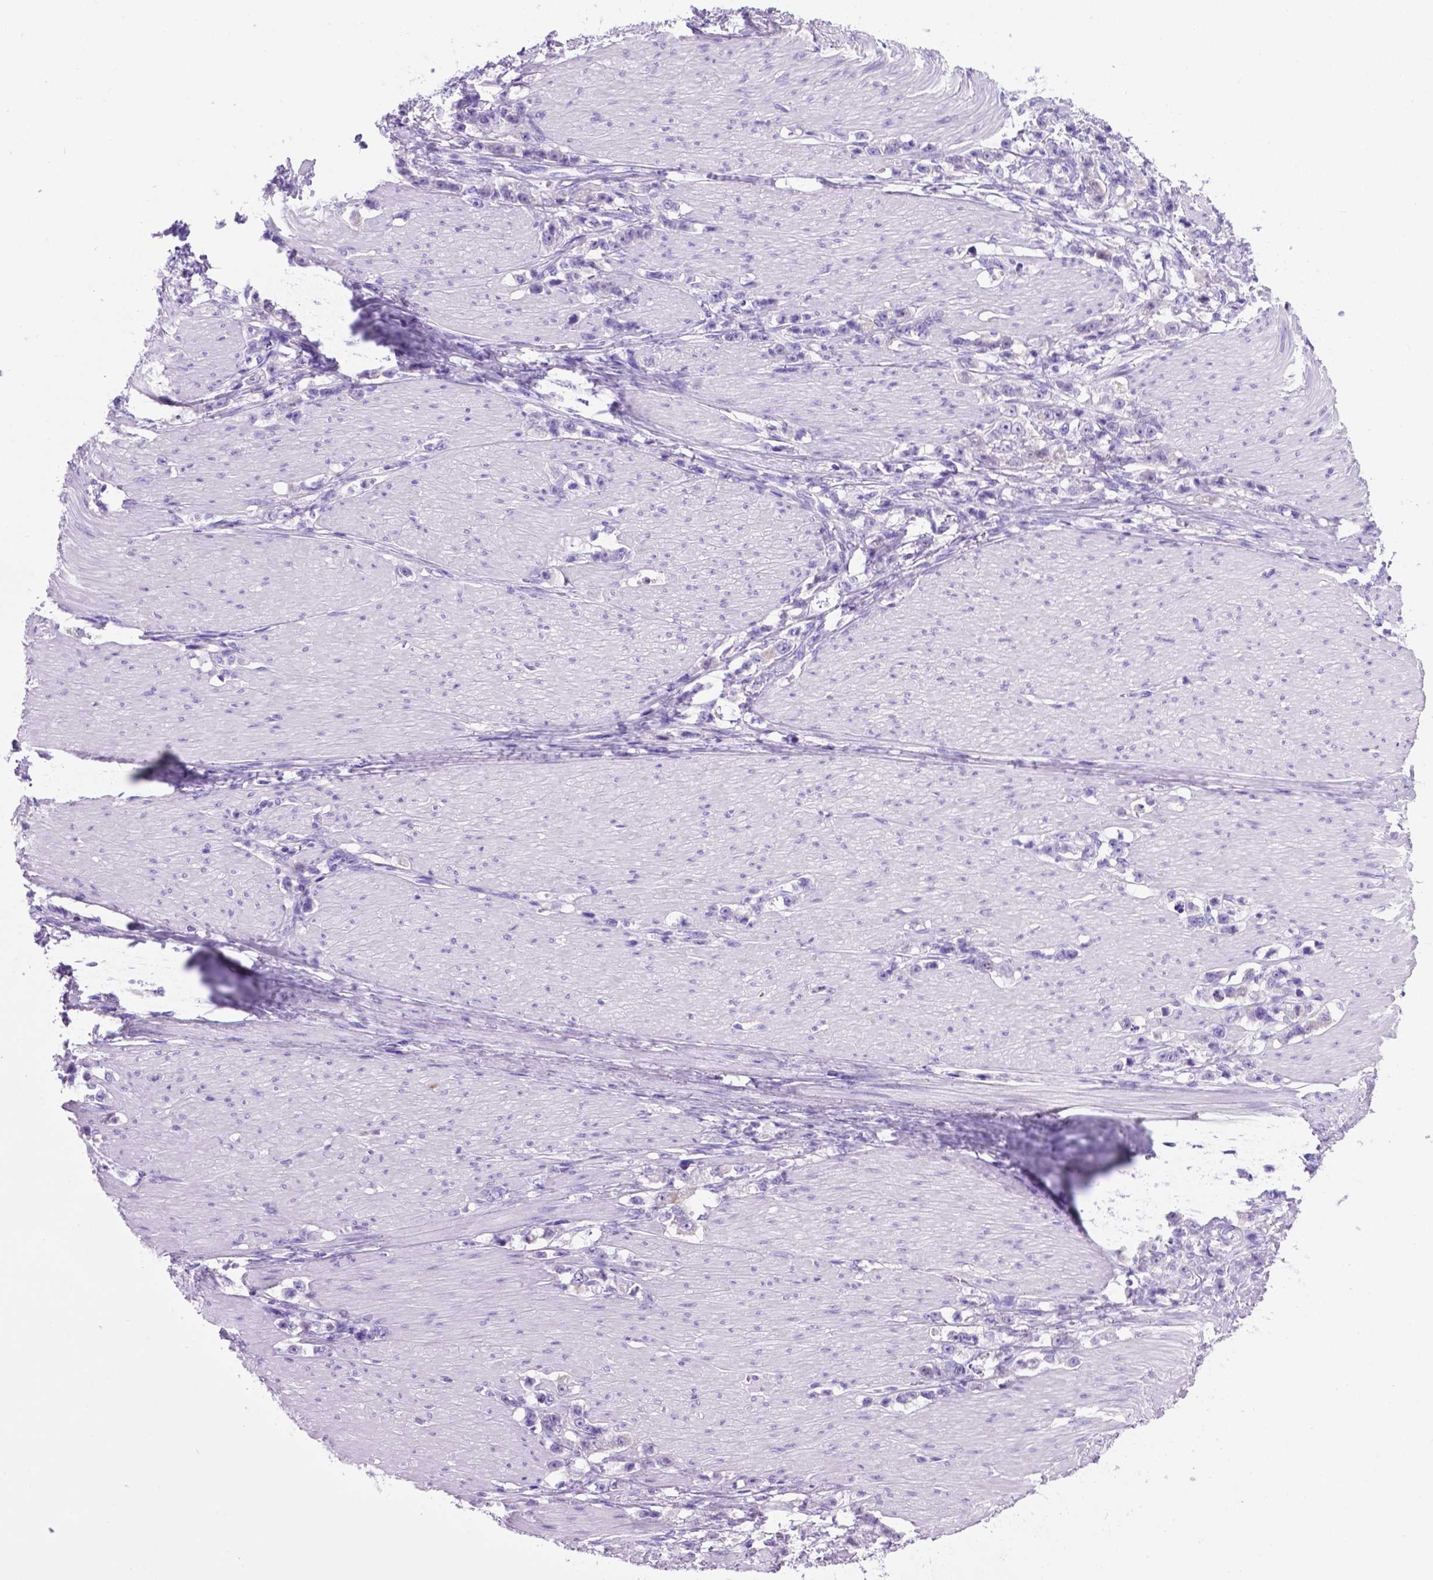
{"staining": {"intensity": "negative", "quantity": "none", "location": "none"}, "tissue": "stomach cancer", "cell_type": "Tumor cells", "image_type": "cancer", "snomed": [{"axis": "morphology", "description": "Adenocarcinoma, NOS"}, {"axis": "topography", "description": "Stomach, lower"}], "caption": "A photomicrograph of human stomach cancer is negative for staining in tumor cells.", "gene": "C17orf107", "patient": {"sex": "male", "age": 88}}